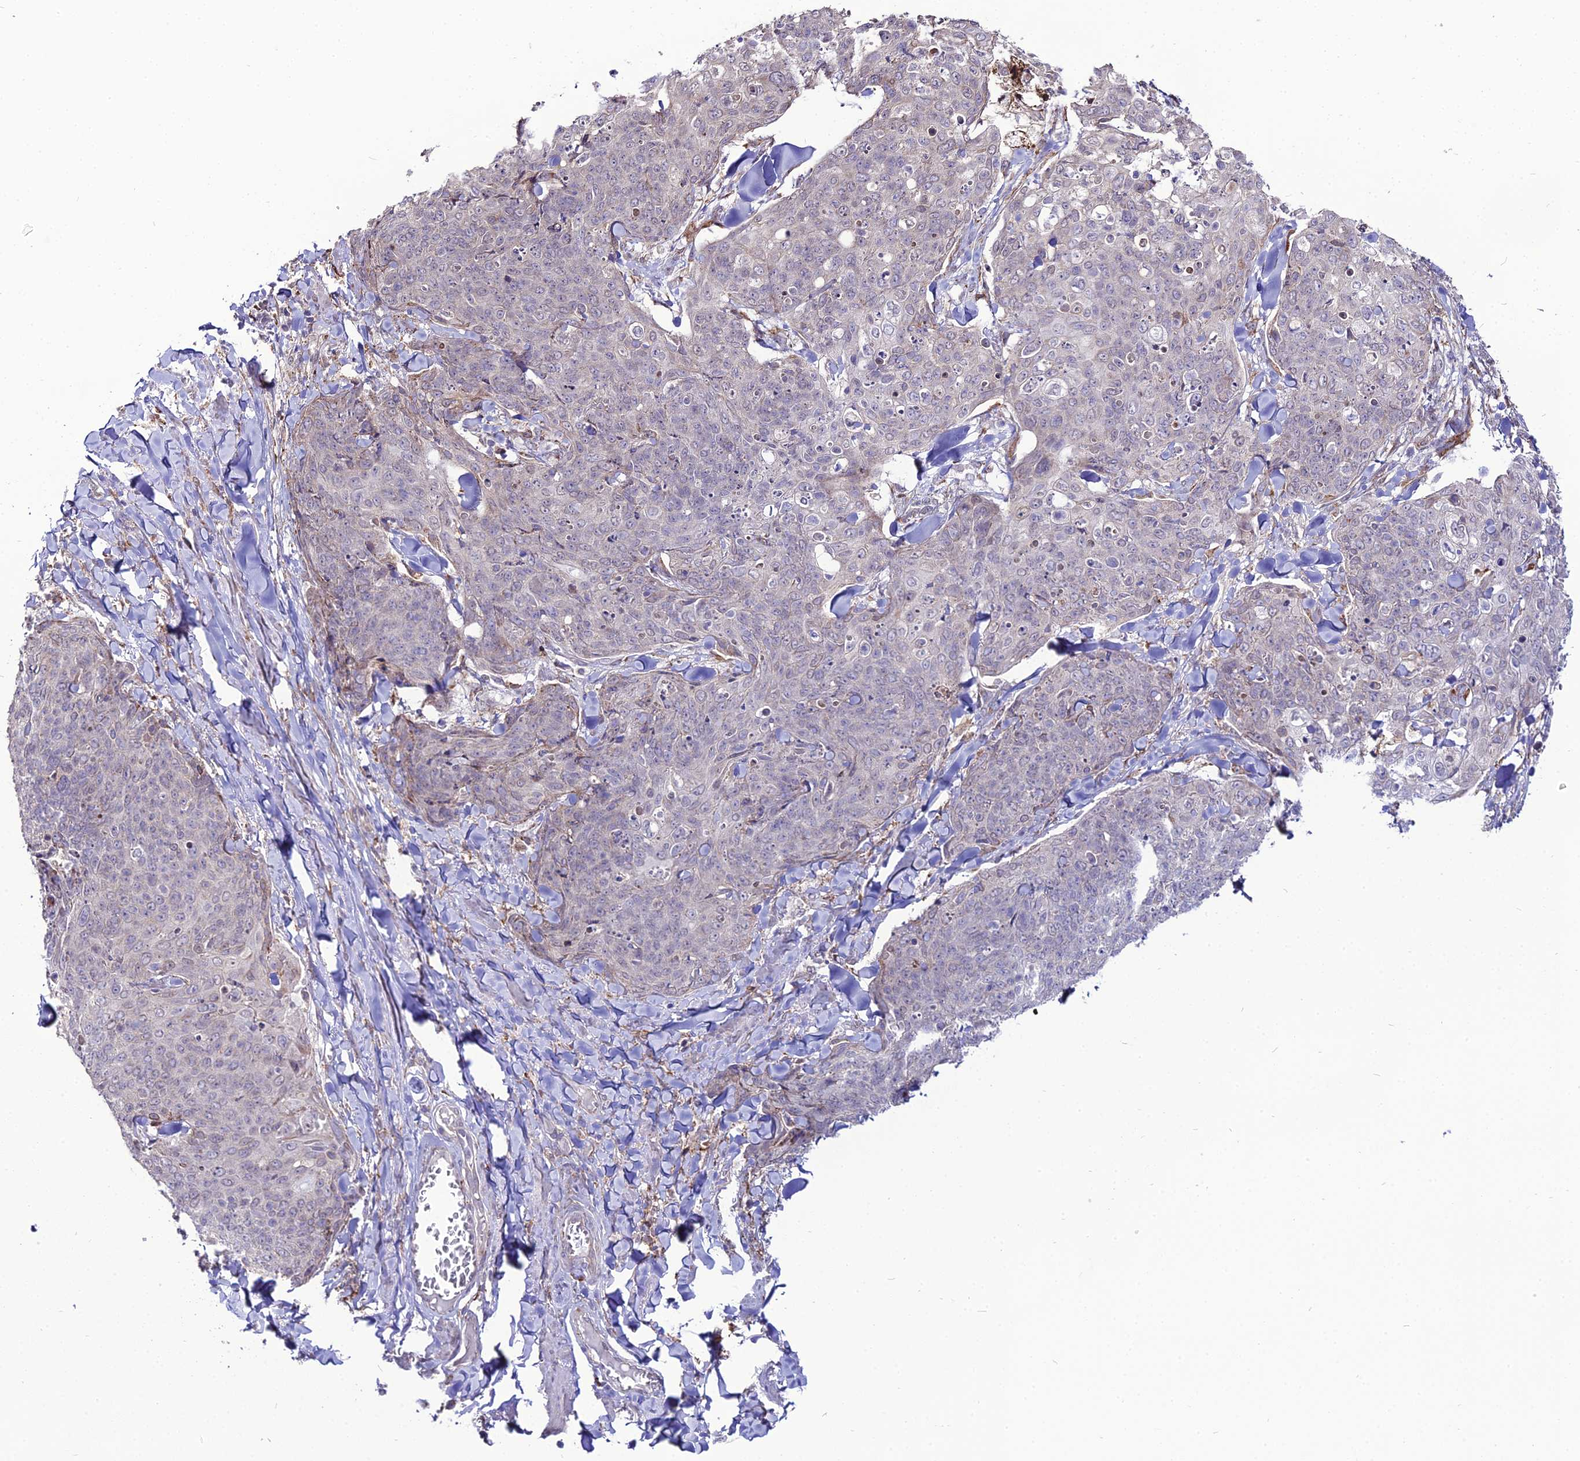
{"staining": {"intensity": "negative", "quantity": "none", "location": "none"}, "tissue": "skin cancer", "cell_type": "Tumor cells", "image_type": "cancer", "snomed": [{"axis": "morphology", "description": "Squamous cell carcinoma, NOS"}, {"axis": "topography", "description": "Skin"}, {"axis": "topography", "description": "Vulva"}], "caption": "High power microscopy image of an immunohistochemistry micrograph of squamous cell carcinoma (skin), revealing no significant expression in tumor cells.", "gene": "TROAP", "patient": {"sex": "female", "age": 85}}